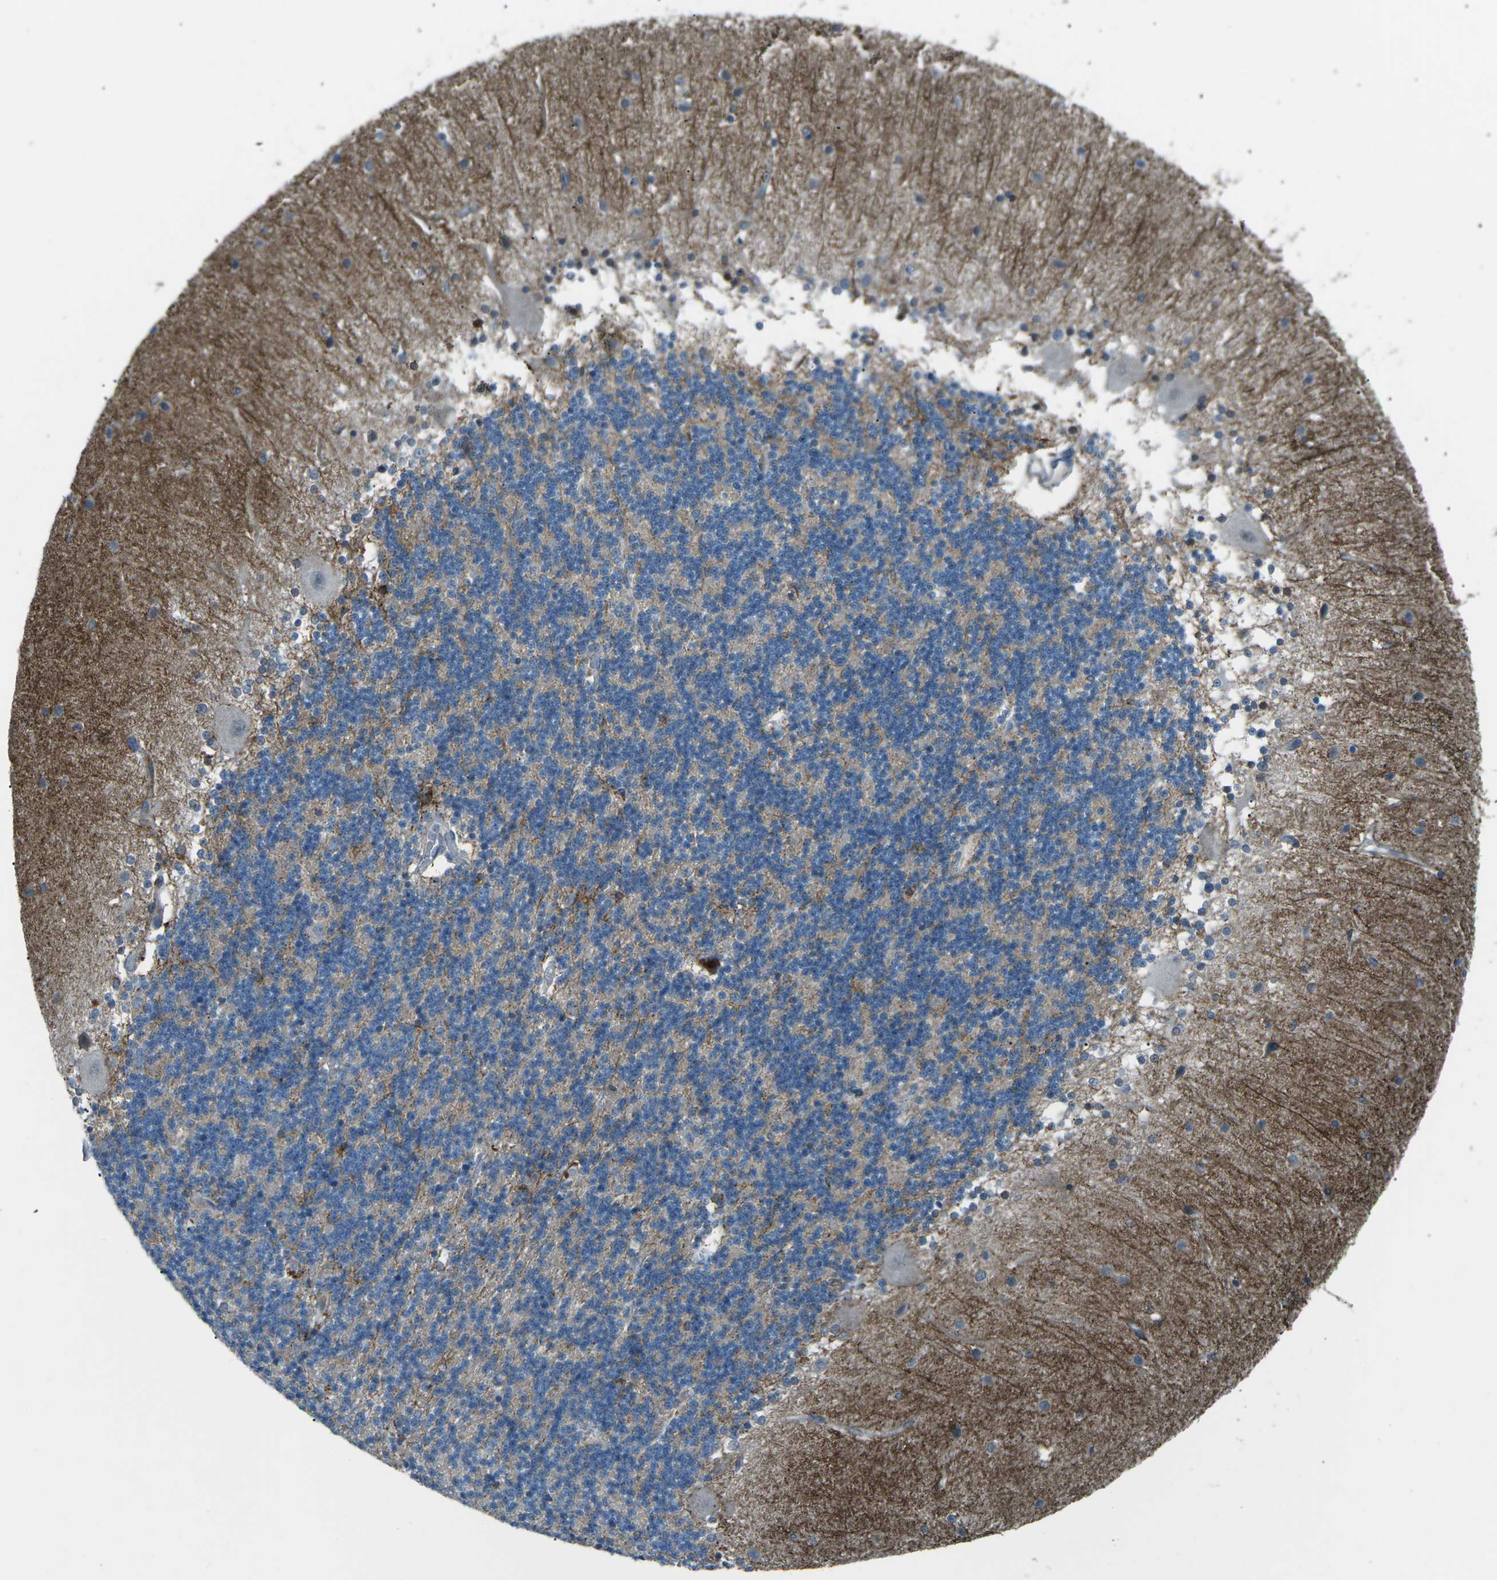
{"staining": {"intensity": "moderate", "quantity": "<25%", "location": "cytoplasmic/membranous"}, "tissue": "cerebellum", "cell_type": "Cells in granular layer", "image_type": "normal", "snomed": [{"axis": "morphology", "description": "Normal tissue, NOS"}, {"axis": "topography", "description": "Cerebellum"}], "caption": "DAB immunohistochemical staining of benign cerebellum shows moderate cytoplasmic/membranous protein expression in approximately <25% of cells in granular layer. The protein of interest is stained brown, and the nuclei are stained in blue (DAB (3,3'-diaminobenzidine) IHC with brightfield microscopy, high magnification).", "gene": "PRKCA", "patient": {"sex": "female", "age": 54}}